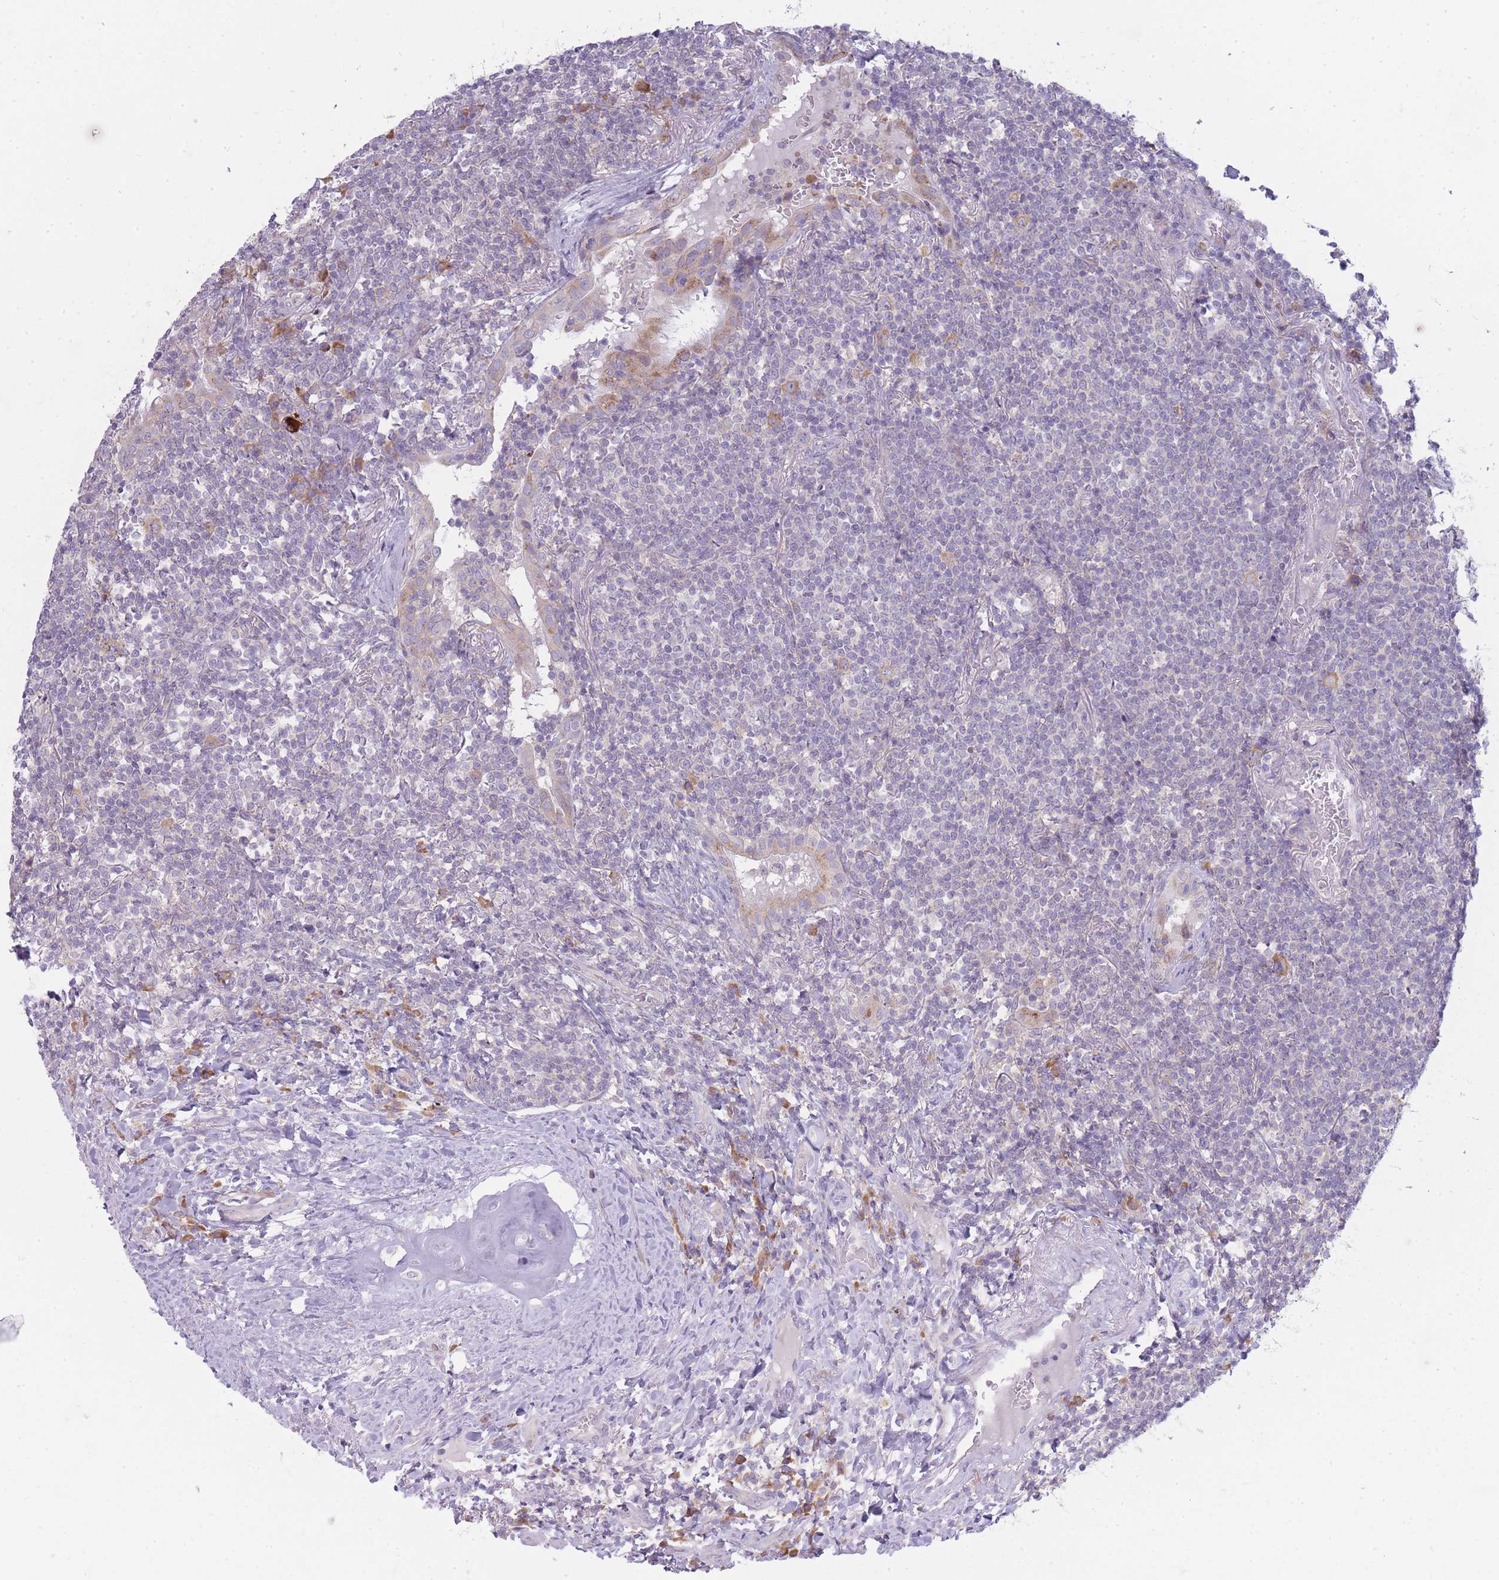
{"staining": {"intensity": "negative", "quantity": "none", "location": "none"}, "tissue": "lymphoma", "cell_type": "Tumor cells", "image_type": "cancer", "snomed": [{"axis": "morphology", "description": "Malignant lymphoma, non-Hodgkin's type, Low grade"}, {"axis": "topography", "description": "Lung"}], "caption": "An image of human lymphoma is negative for staining in tumor cells.", "gene": "OR5L2", "patient": {"sex": "female", "age": 71}}